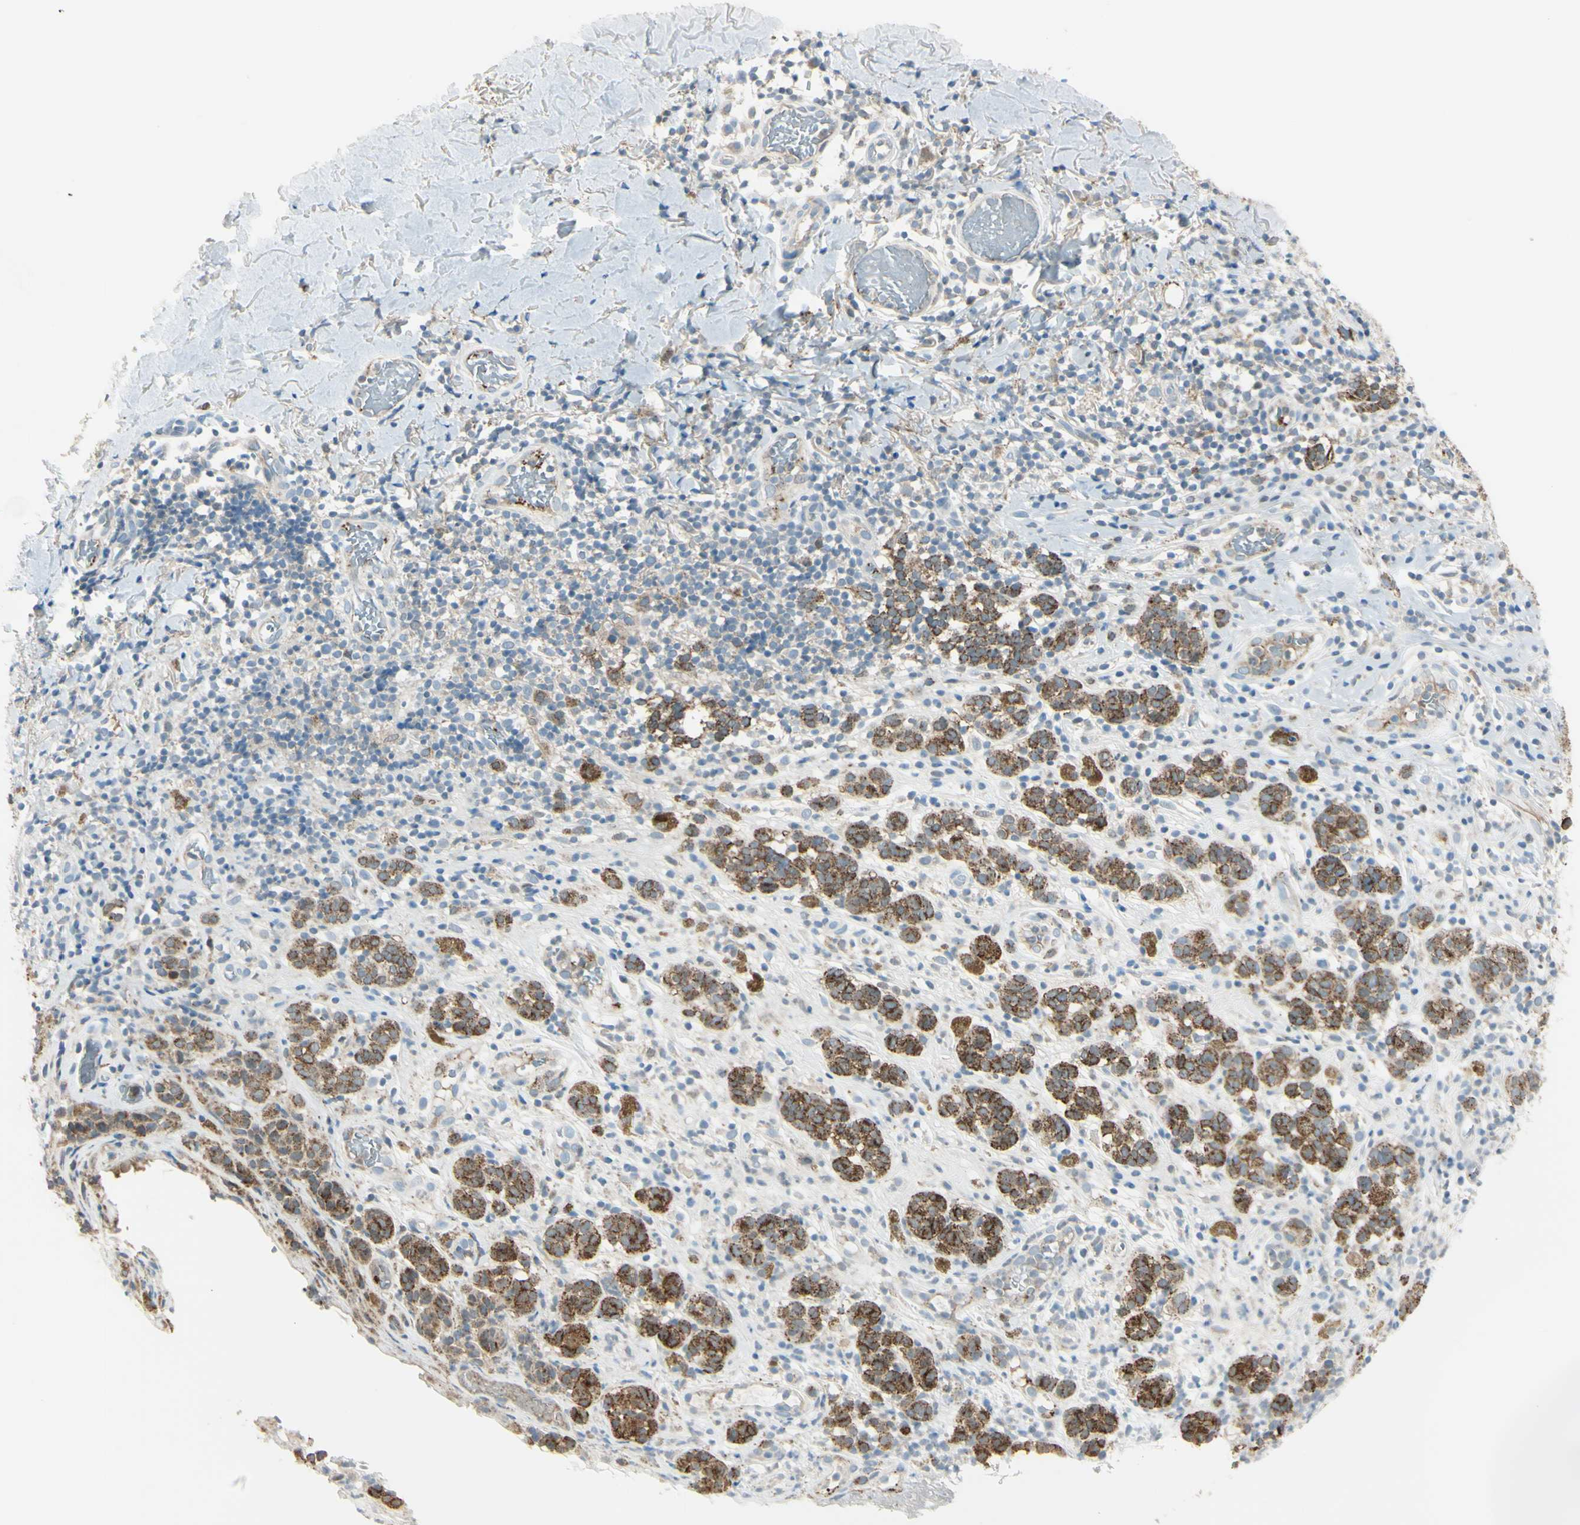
{"staining": {"intensity": "moderate", "quantity": ">75%", "location": "cytoplasmic/membranous"}, "tissue": "melanoma", "cell_type": "Tumor cells", "image_type": "cancer", "snomed": [{"axis": "morphology", "description": "Malignant melanoma, NOS"}, {"axis": "topography", "description": "Skin"}], "caption": "Immunohistochemical staining of human melanoma reveals medium levels of moderate cytoplasmic/membranous staining in about >75% of tumor cells.", "gene": "CYRIB", "patient": {"sex": "male", "age": 64}}